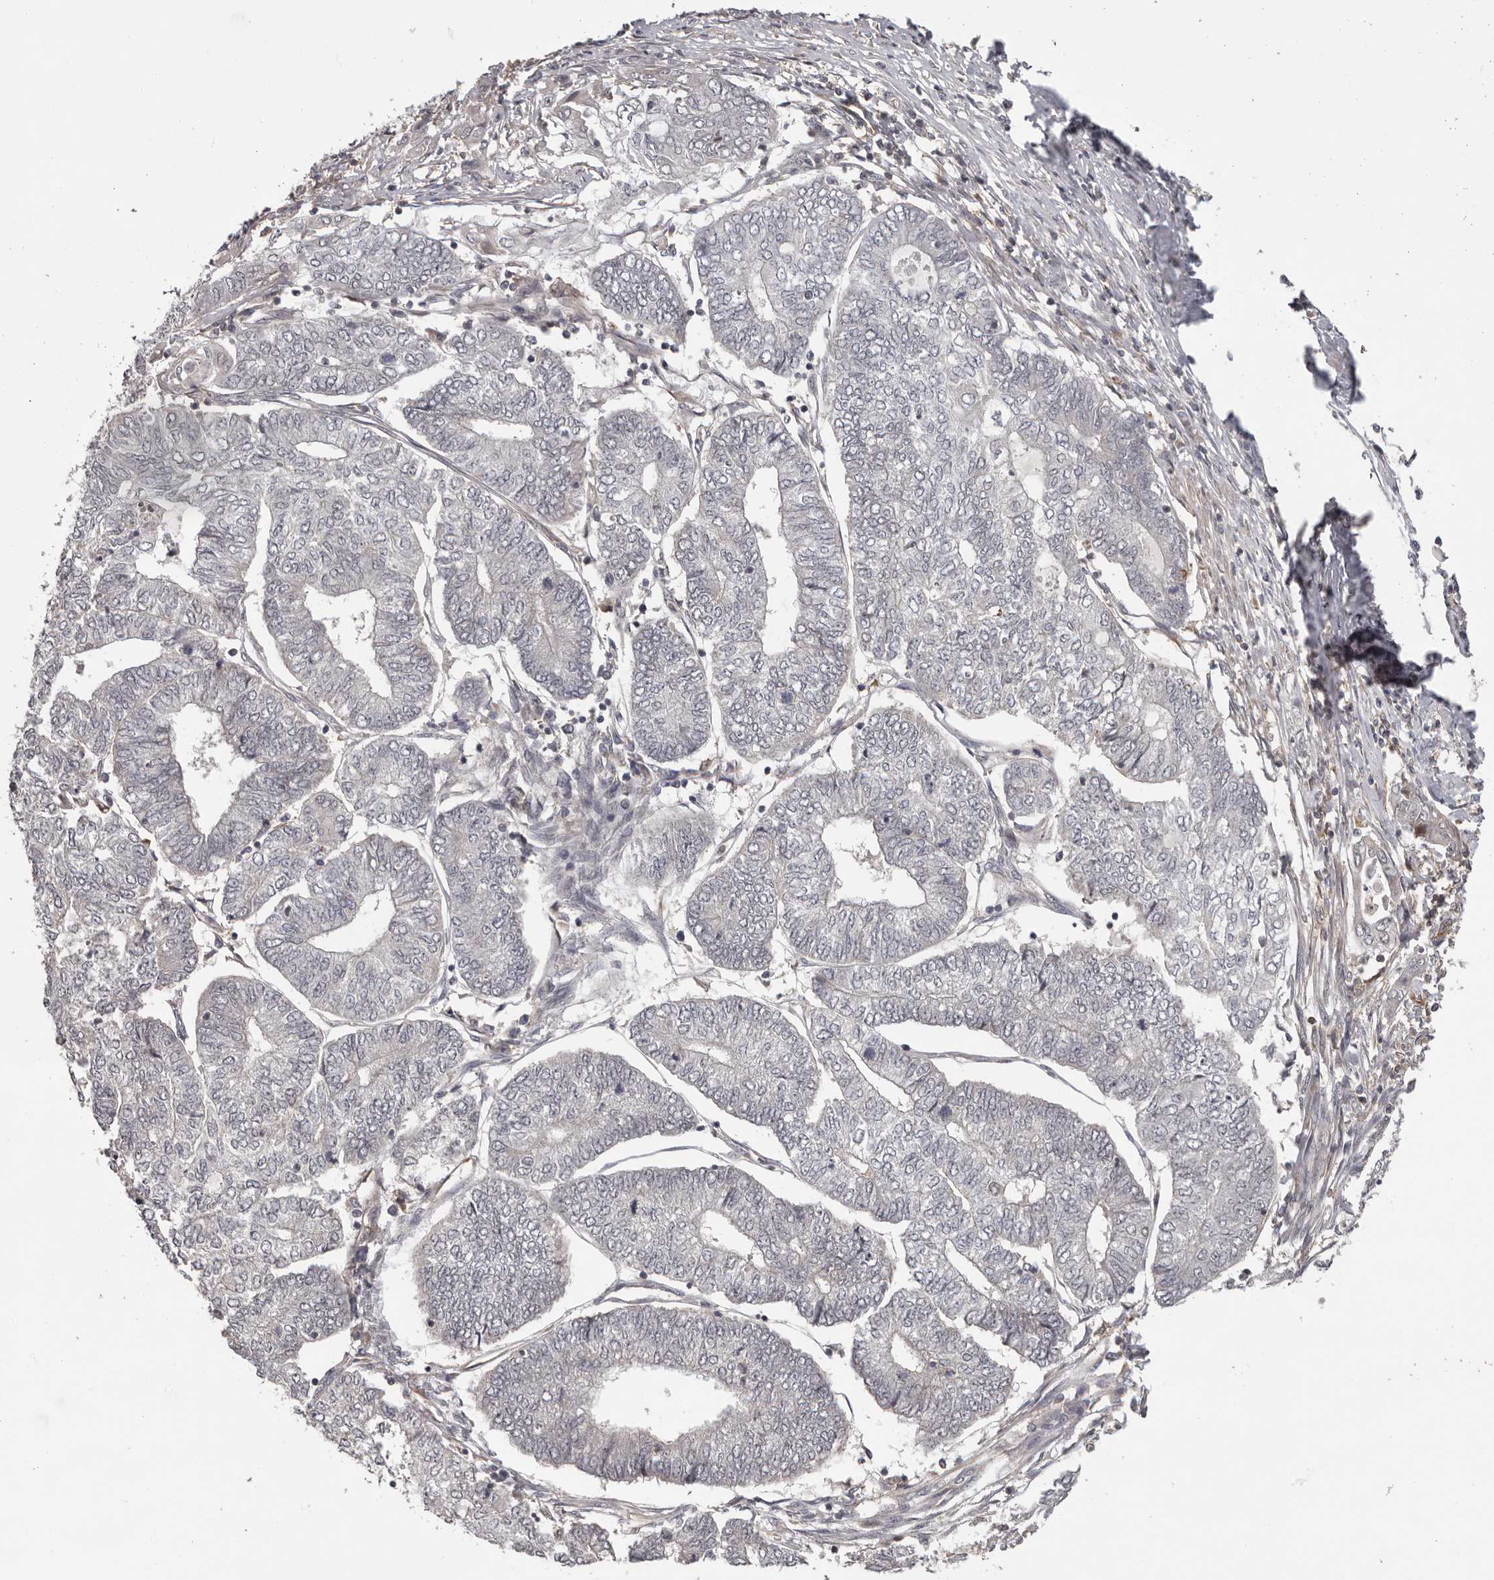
{"staining": {"intensity": "negative", "quantity": "none", "location": "none"}, "tissue": "endometrial cancer", "cell_type": "Tumor cells", "image_type": "cancer", "snomed": [{"axis": "morphology", "description": "Adenocarcinoma, NOS"}, {"axis": "topography", "description": "Uterus"}, {"axis": "topography", "description": "Endometrium"}], "caption": "IHC of endometrial cancer (adenocarcinoma) reveals no positivity in tumor cells.", "gene": "ANKRD44", "patient": {"sex": "female", "age": 70}}